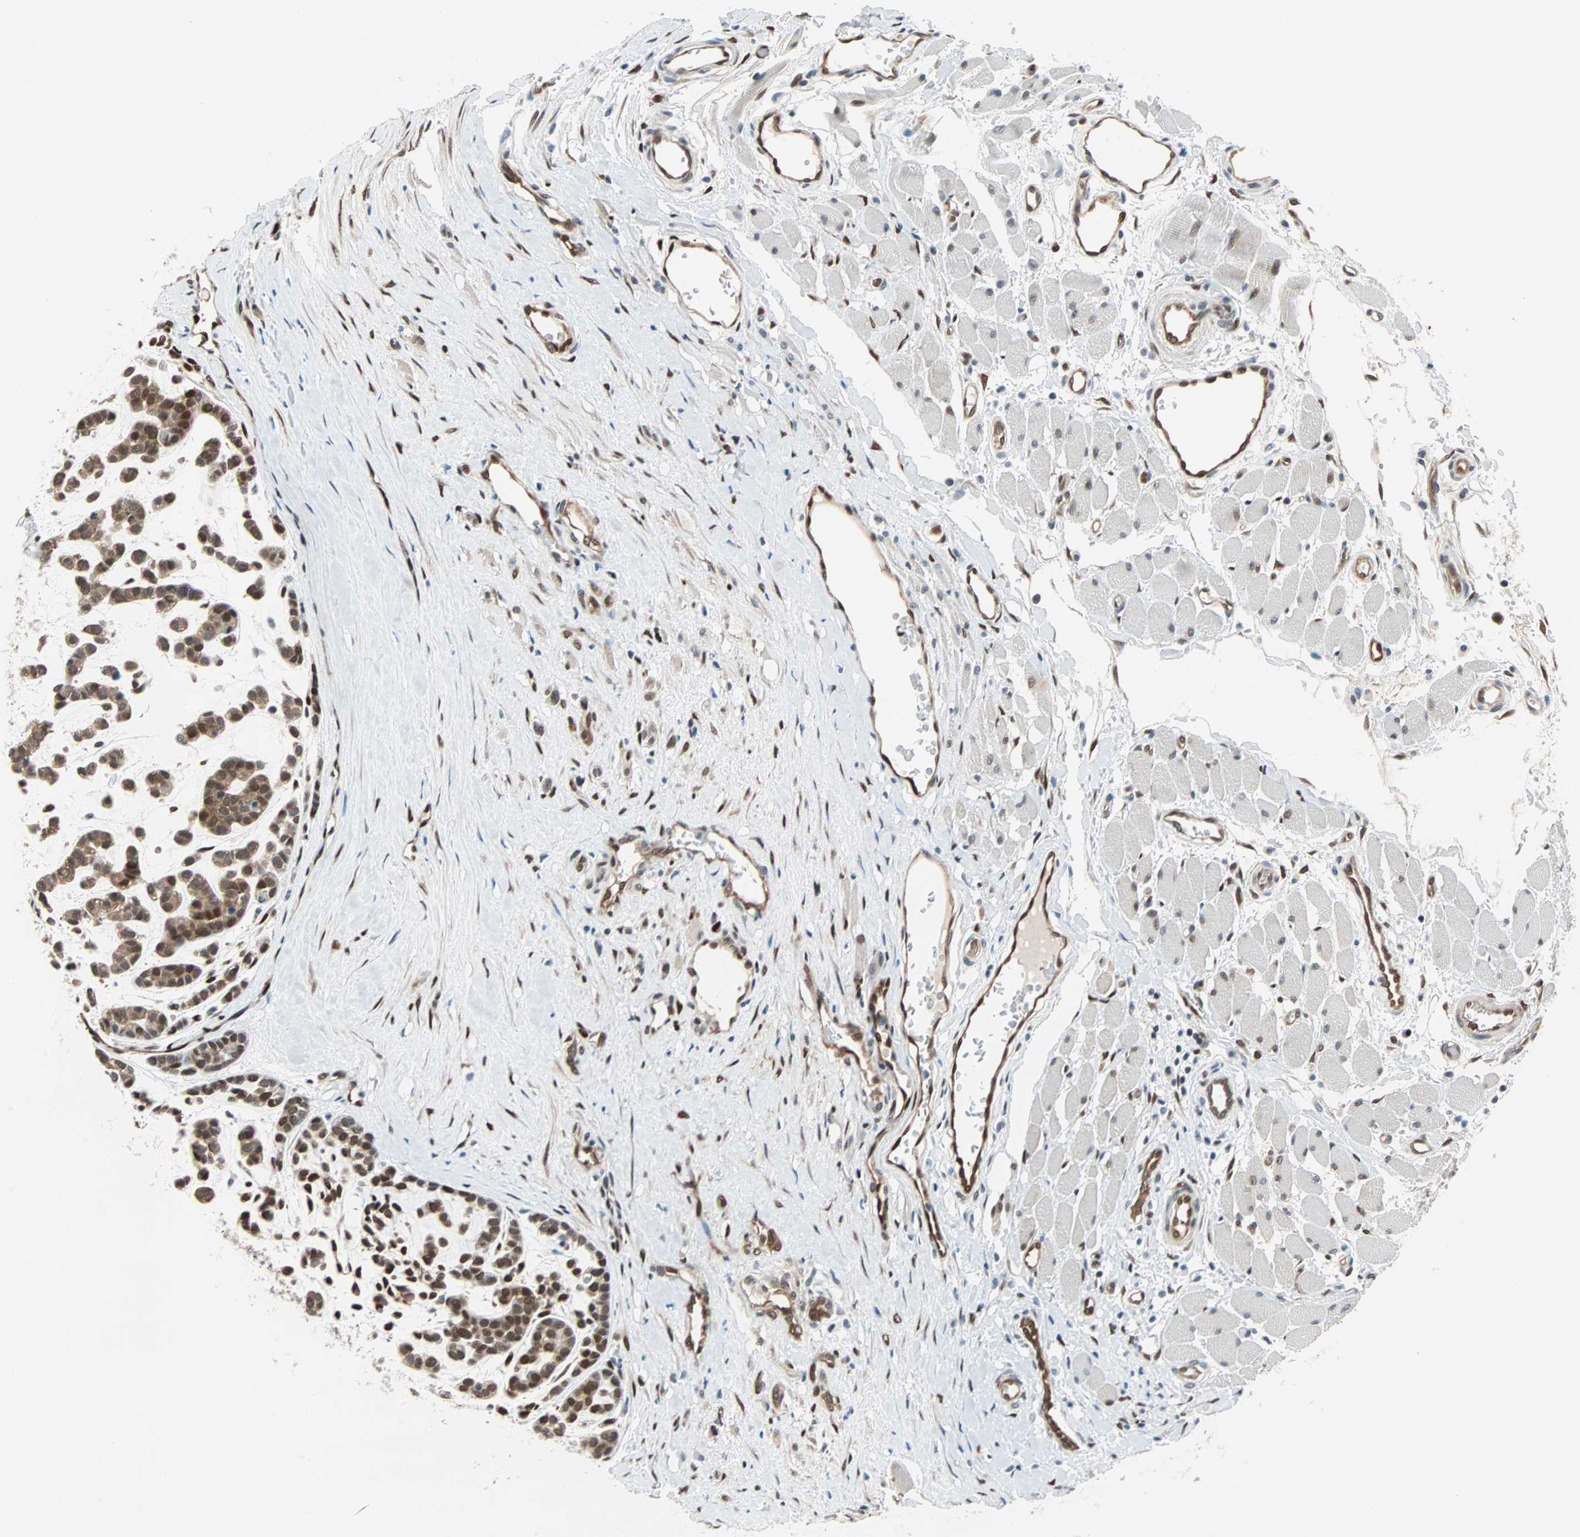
{"staining": {"intensity": "strong", "quantity": ">75%", "location": "cytoplasmic/membranous,nuclear"}, "tissue": "head and neck cancer", "cell_type": "Tumor cells", "image_type": "cancer", "snomed": [{"axis": "morphology", "description": "Adenocarcinoma, NOS"}, {"axis": "morphology", "description": "Adenoma, NOS"}, {"axis": "topography", "description": "Head-Neck"}], "caption": "A histopathology image showing strong cytoplasmic/membranous and nuclear expression in approximately >75% of tumor cells in head and neck adenoma, as visualized by brown immunohistochemical staining.", "gene": "WWTR1", "patient": {"sex": "female", "age": 55}}